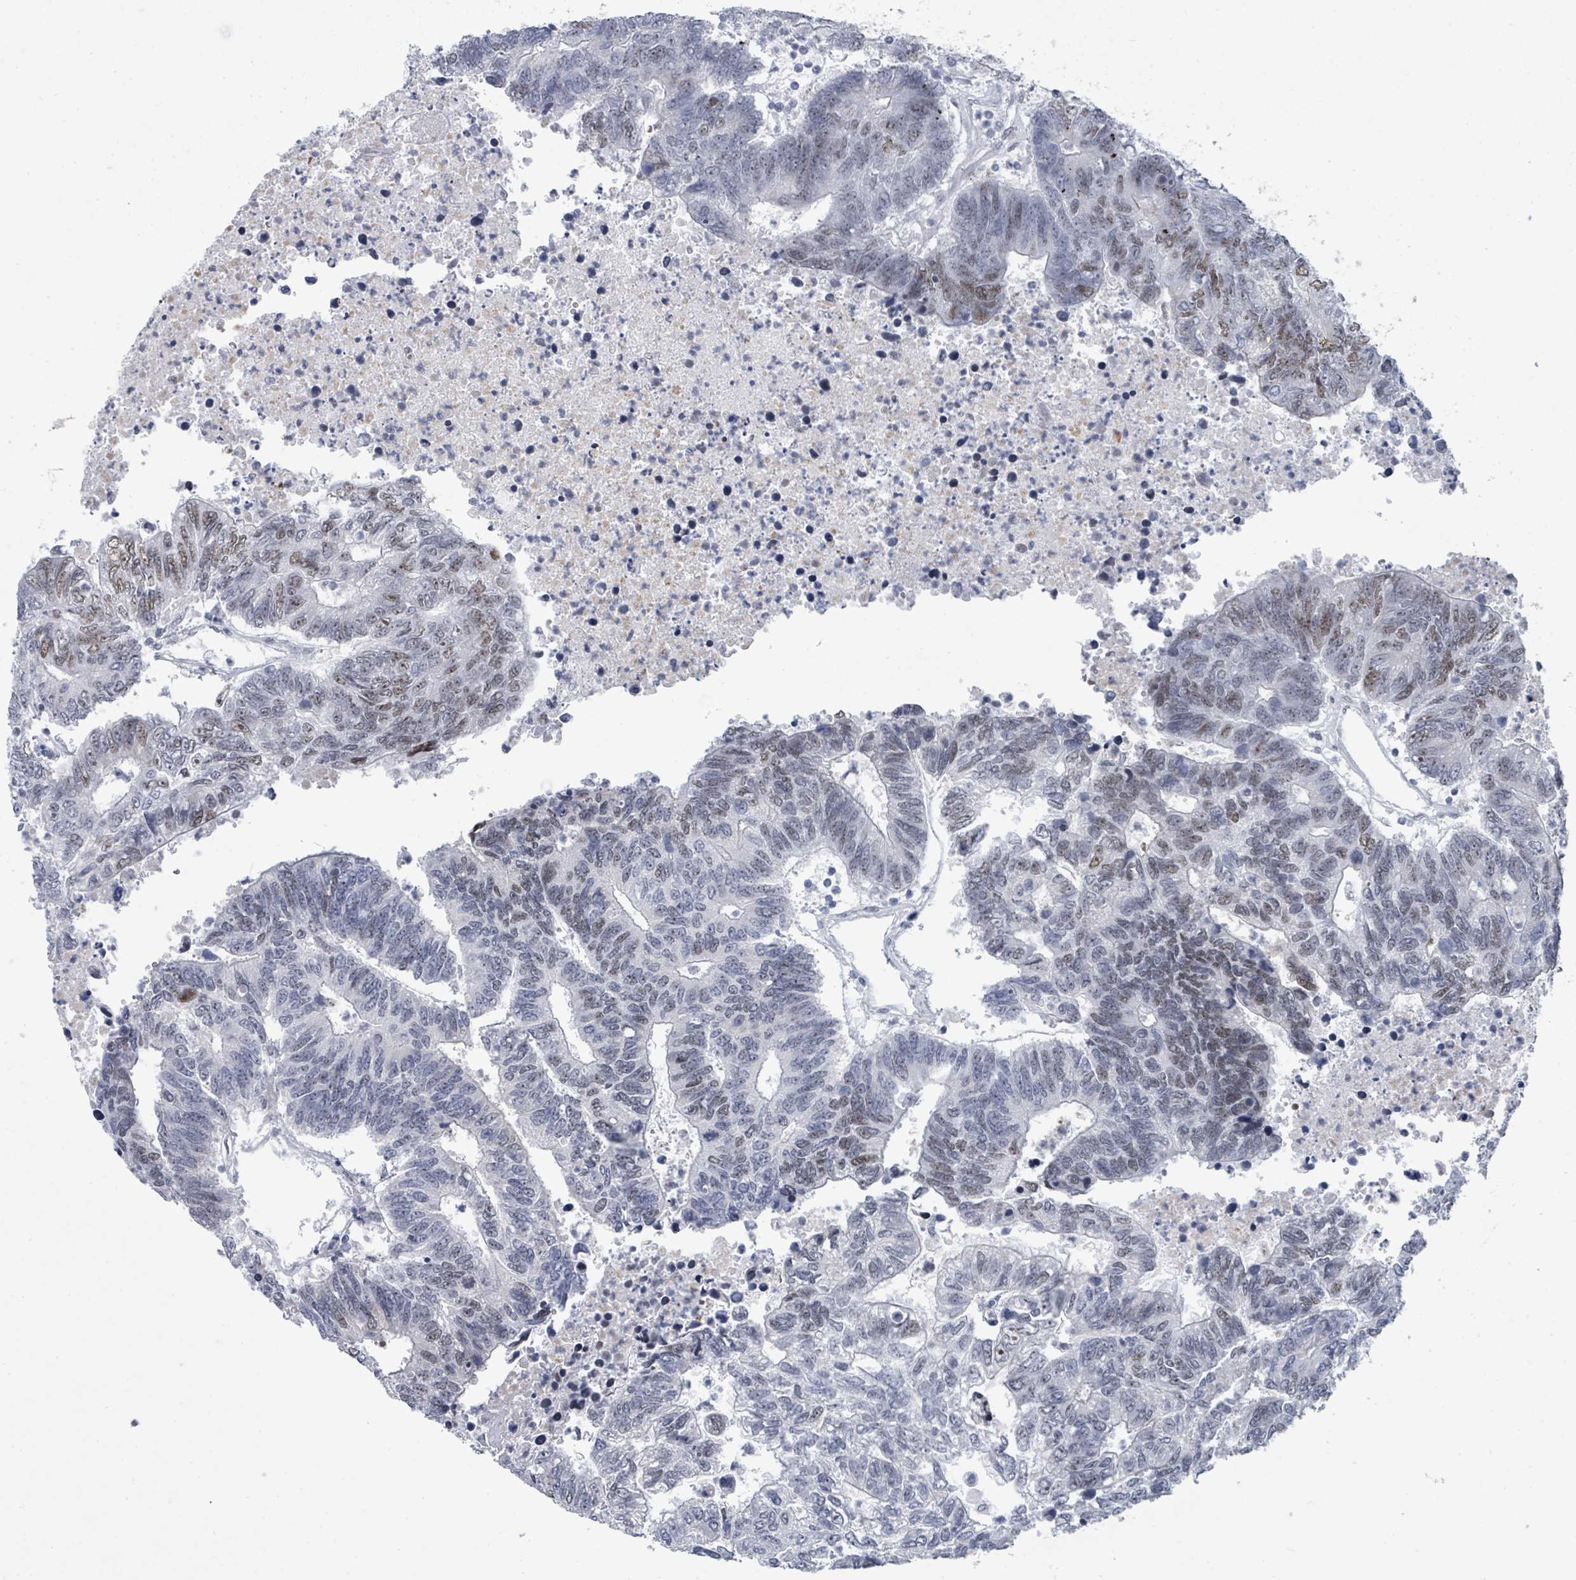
{"staining": {"intensity": "moderate", "quantity": ">75%", "location": "nuclear"}, "tissue": "colorectal cancer", "cell_type": "Tumor cells", "image_type": "cancer", "snomed": [{"axis": "morphology", "description": "Adenocarcinoma, NOS"}, {"axis": "topography", "description": "Colon"}], "caption": "Colorectal adenocarcinoma stained for a protein displays moderate nuclear positivity in tumor cells. Ihc stains the protein in brown and the nuclei are stained blue.", "gene": "CT45A5", "patient": {"sex": "female", "age": 48}}